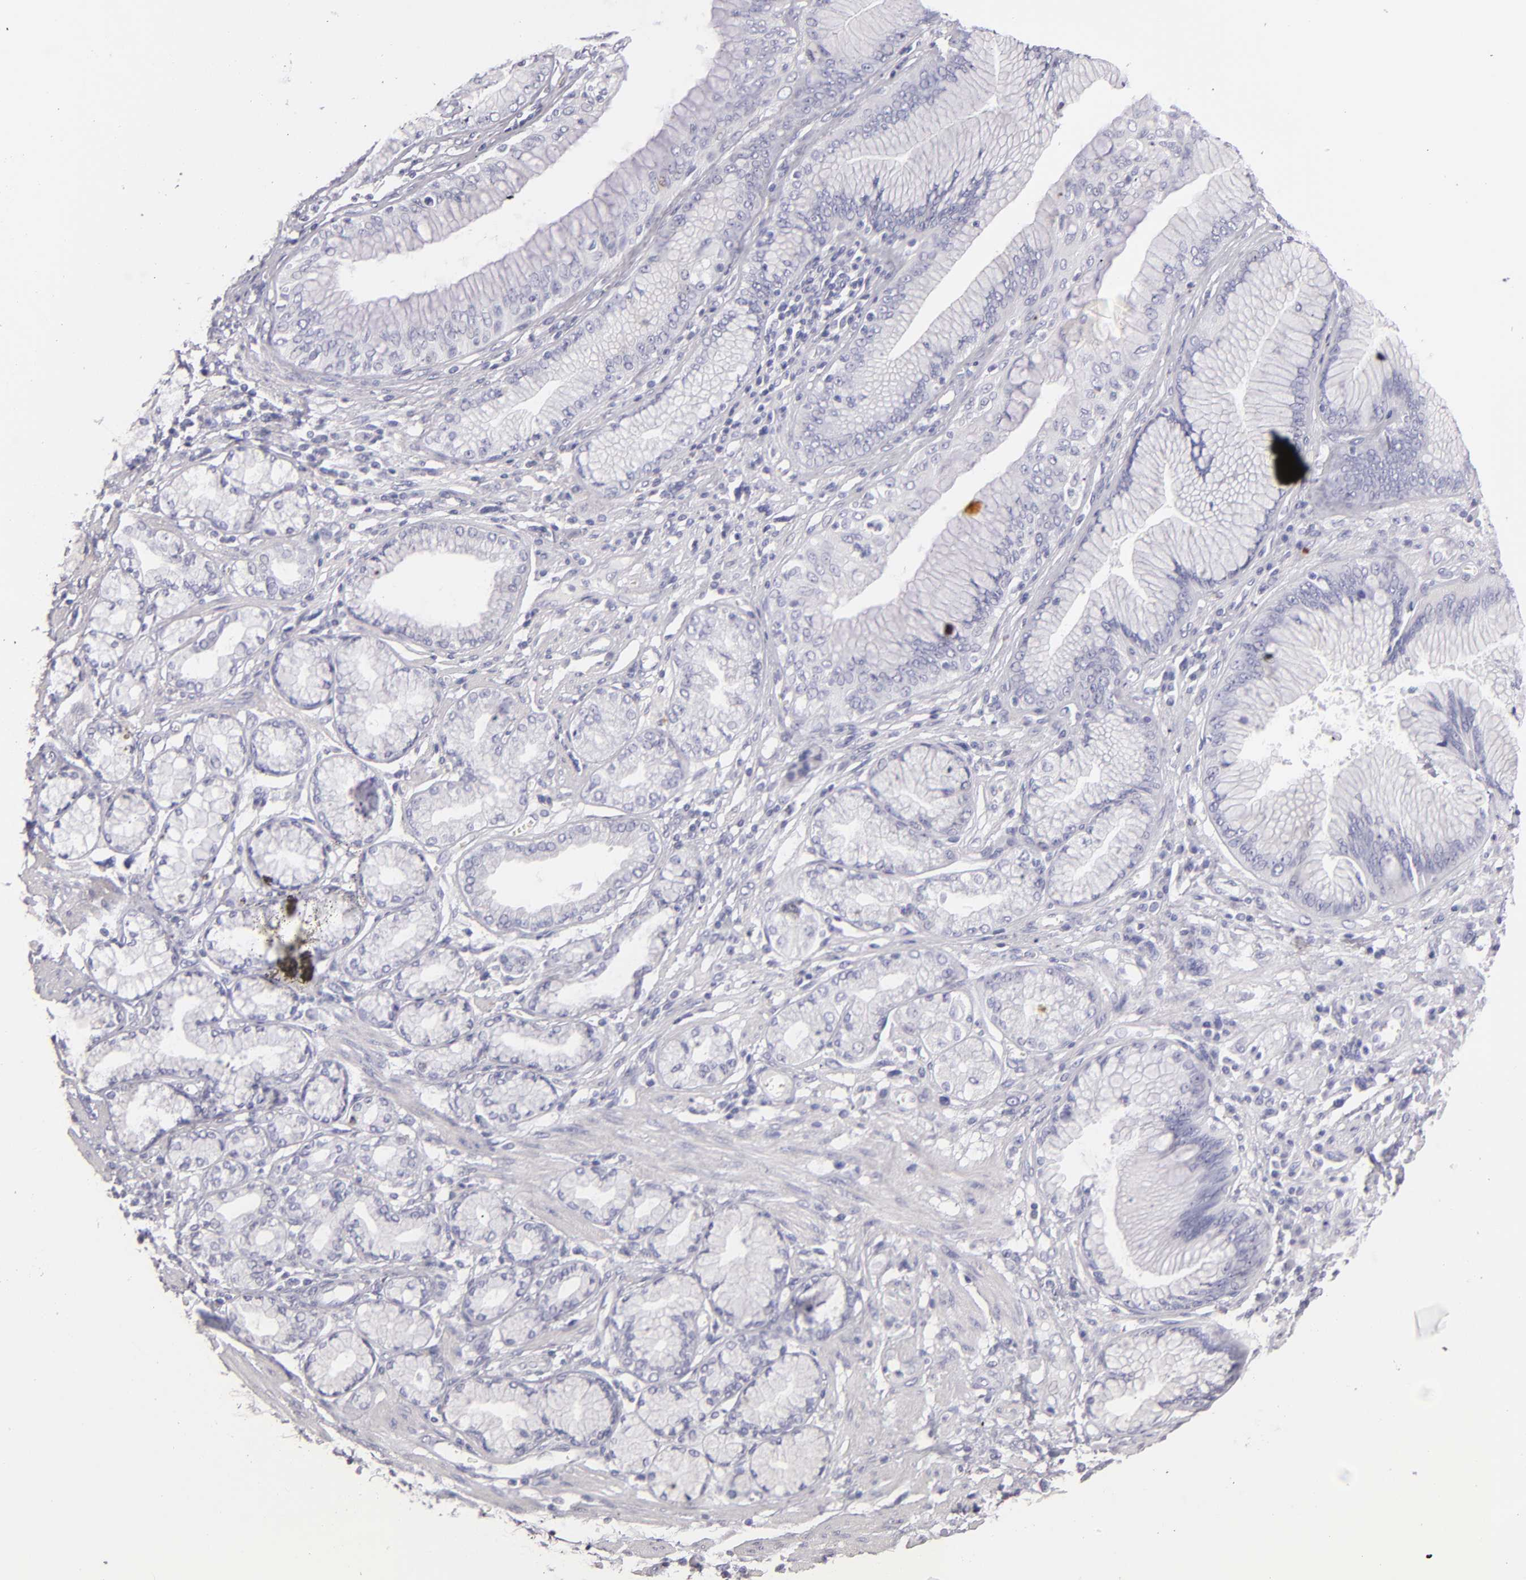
{"staining": {"intensity": "negative", "quantity": "none", "location": "none"}, "tissue": "stomach cancer", "cell_type": "Tumor cells", "image_type": "cancer", "snomed": [{"axis": "morphology", "description": "Adenocarcinoma, NOS"}, {"axis": "topography", "description": "Pancreas"}, {"axis": "topography", "description": "Stomach, upper"}], "caption": "Tumor cells are negative for brown protein staining in stomach adenocarcinoma.", "gene": "FABP1", "patient": {"sex": "male", "age": 77}}